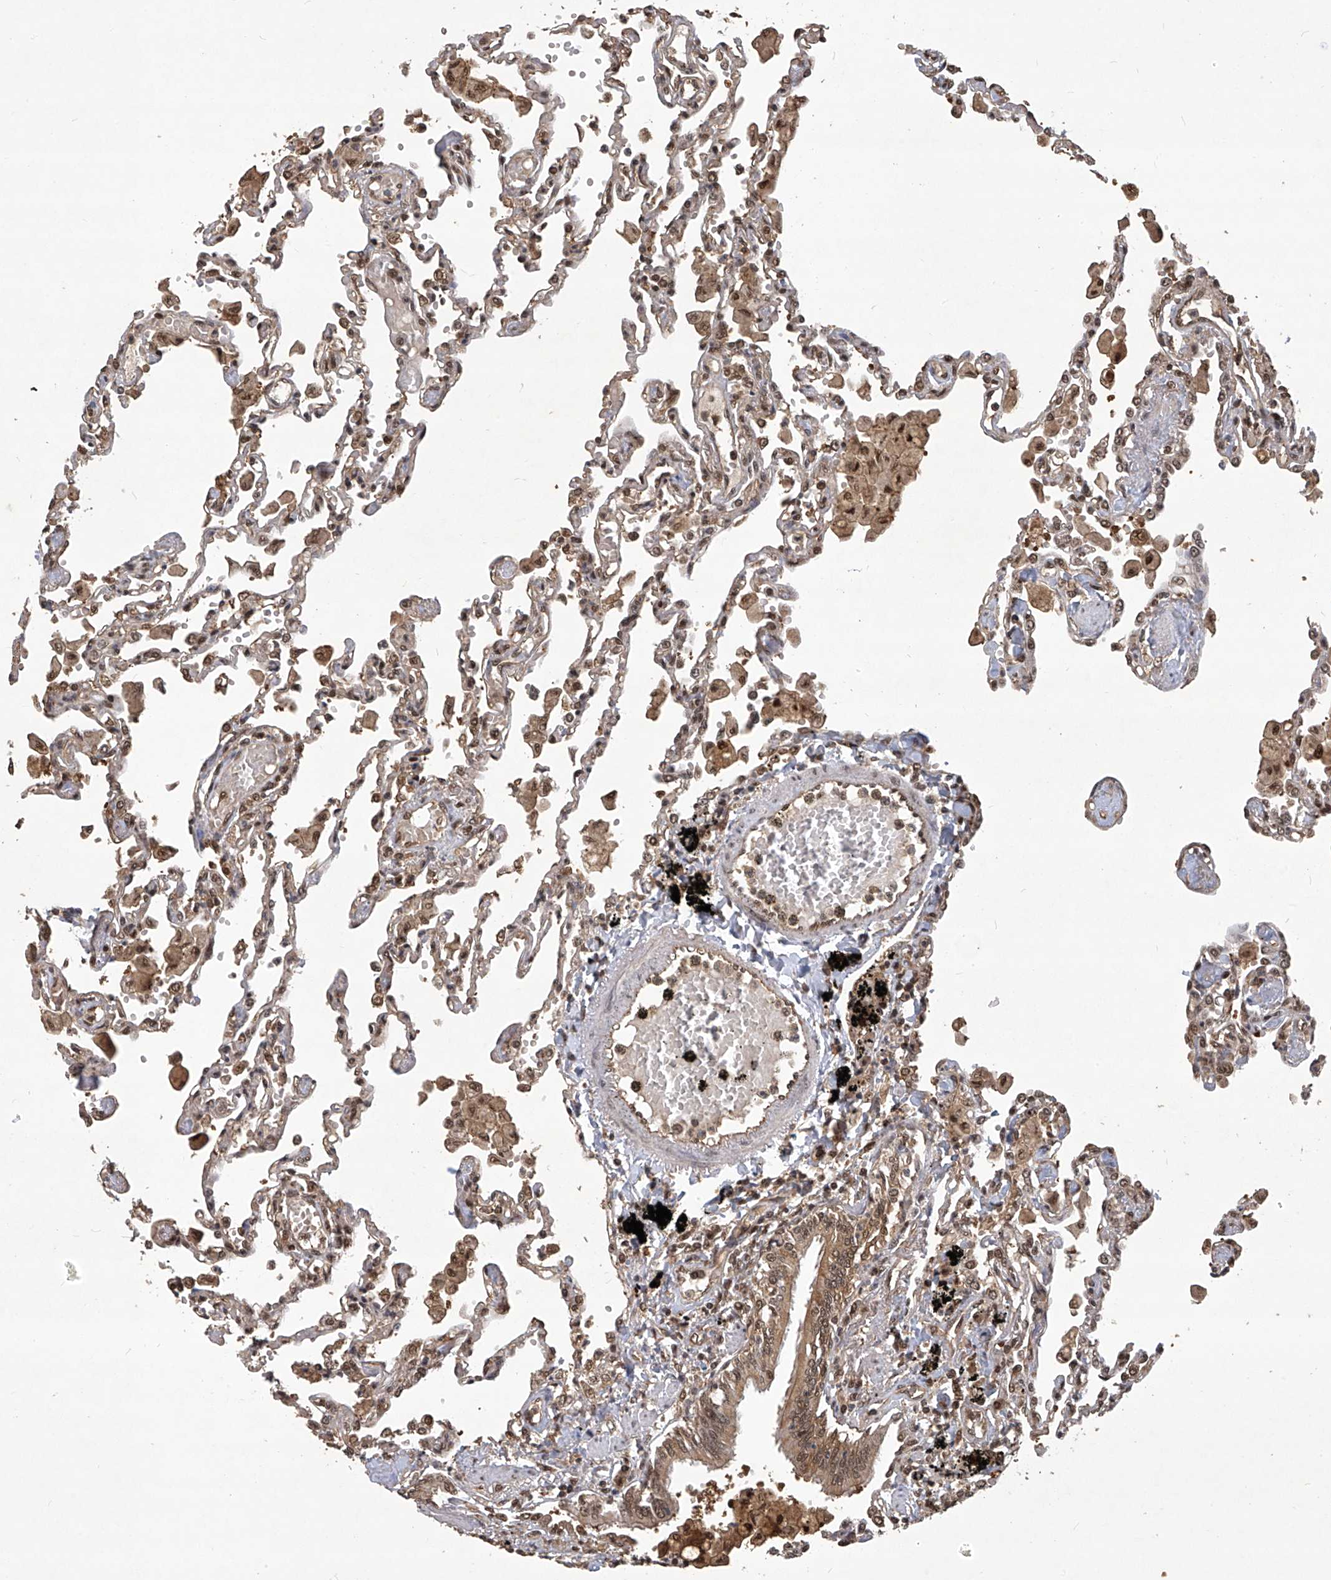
{"staining": {"intensity": "moderate", "quantity": "25%-75%", "location": "nuclear"}, "tissue": "lung", "cell_type": "Alveolar cells", "image_type": "normal", "snomed": [{"axis": "morphology", "description": "Normal tissue, NOS"}, {"axis": "topography", "description": "Bronchus"}, {"axis": "topography", "description": "Lung"}], "caption": "Immunohistochemistry photomicrograph of normal lung stained for a protein (brown), which exhibits medium levels of moderate nuclear expression in approximately 25%-75% of alveolar cells.", "gene": "PSMB1", "patient": {"sex": "female", "age": 49}}